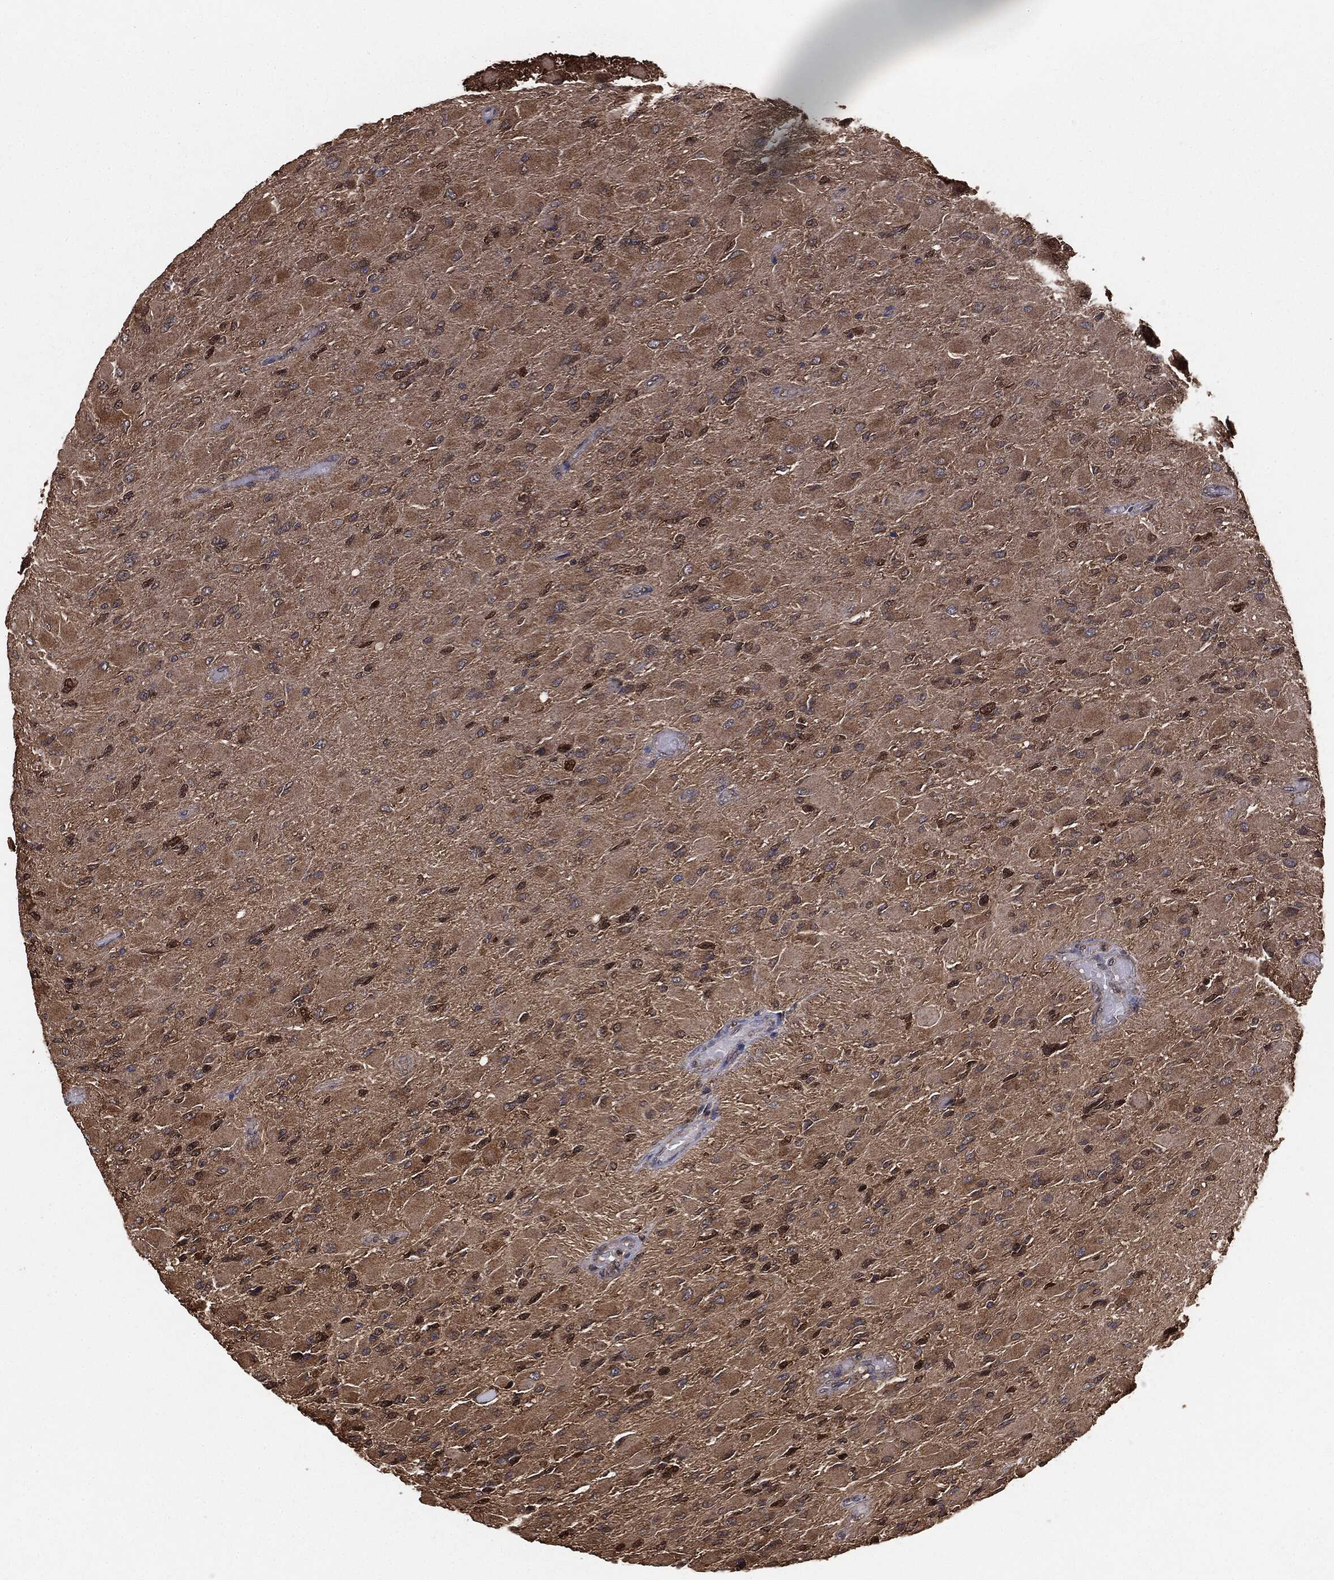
{"staining": {"intensity": "moderate", "quantity": ">75%", "location": "cytoplasmic/membranous"}, "tissue": "glioma", "cell_type": "Tumor cells", "image_type": "cancer", "snomed": [{"axis": "morphology", "description": "Glioma, malignant, High grade"}, {"axis": "topography", "description": "Cerebral cortex"}], "caption": "Protein expression analysis of malignant glioma (high-grade) reveals moderate cytoplasmic/membranous positivity in approximately >75% of tumor cells.", "gene": "NME1", "patient": {"sex": "female", "age": 36}}